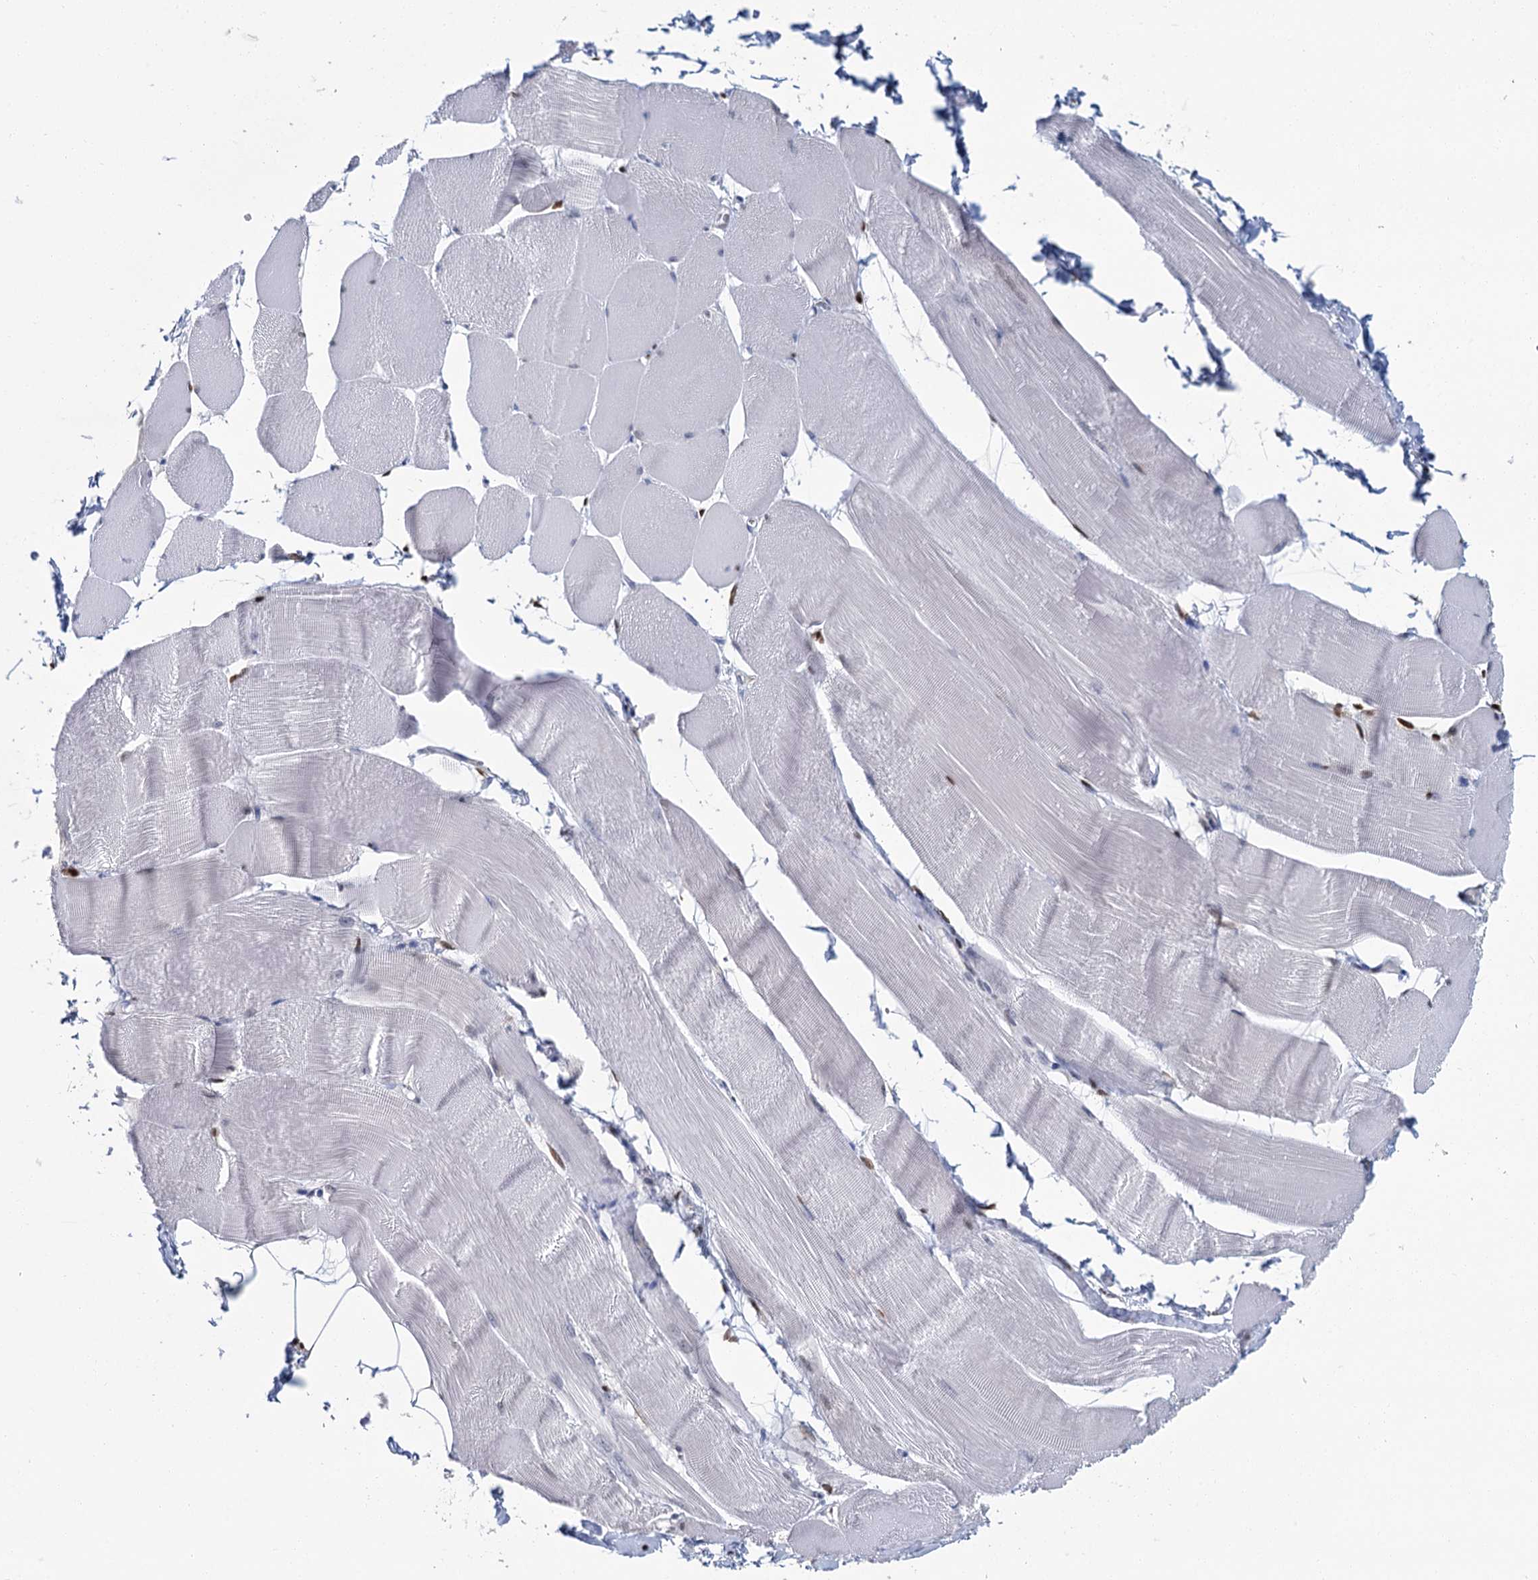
{"staining": {"intensity": "negative", "quantity": "none", "location": "none"}, "tissue": "skeletal muscle", "cell_type": "Myocytes", "image_type": "normal", "snomed": [{"axis": "morphology", "description": "Normal tissue, NOS"}, {"axis": "morphology", "description": "Basal cell carcinoma"}, {"axis": "topography", "description": "Skeletal muscle"}], "caption": "The photomicrograph exhibits no significant staining in myocytes of skeletal muscle.", "gene": "CELF2", "patient": {"sex": "female", "age": 64}}